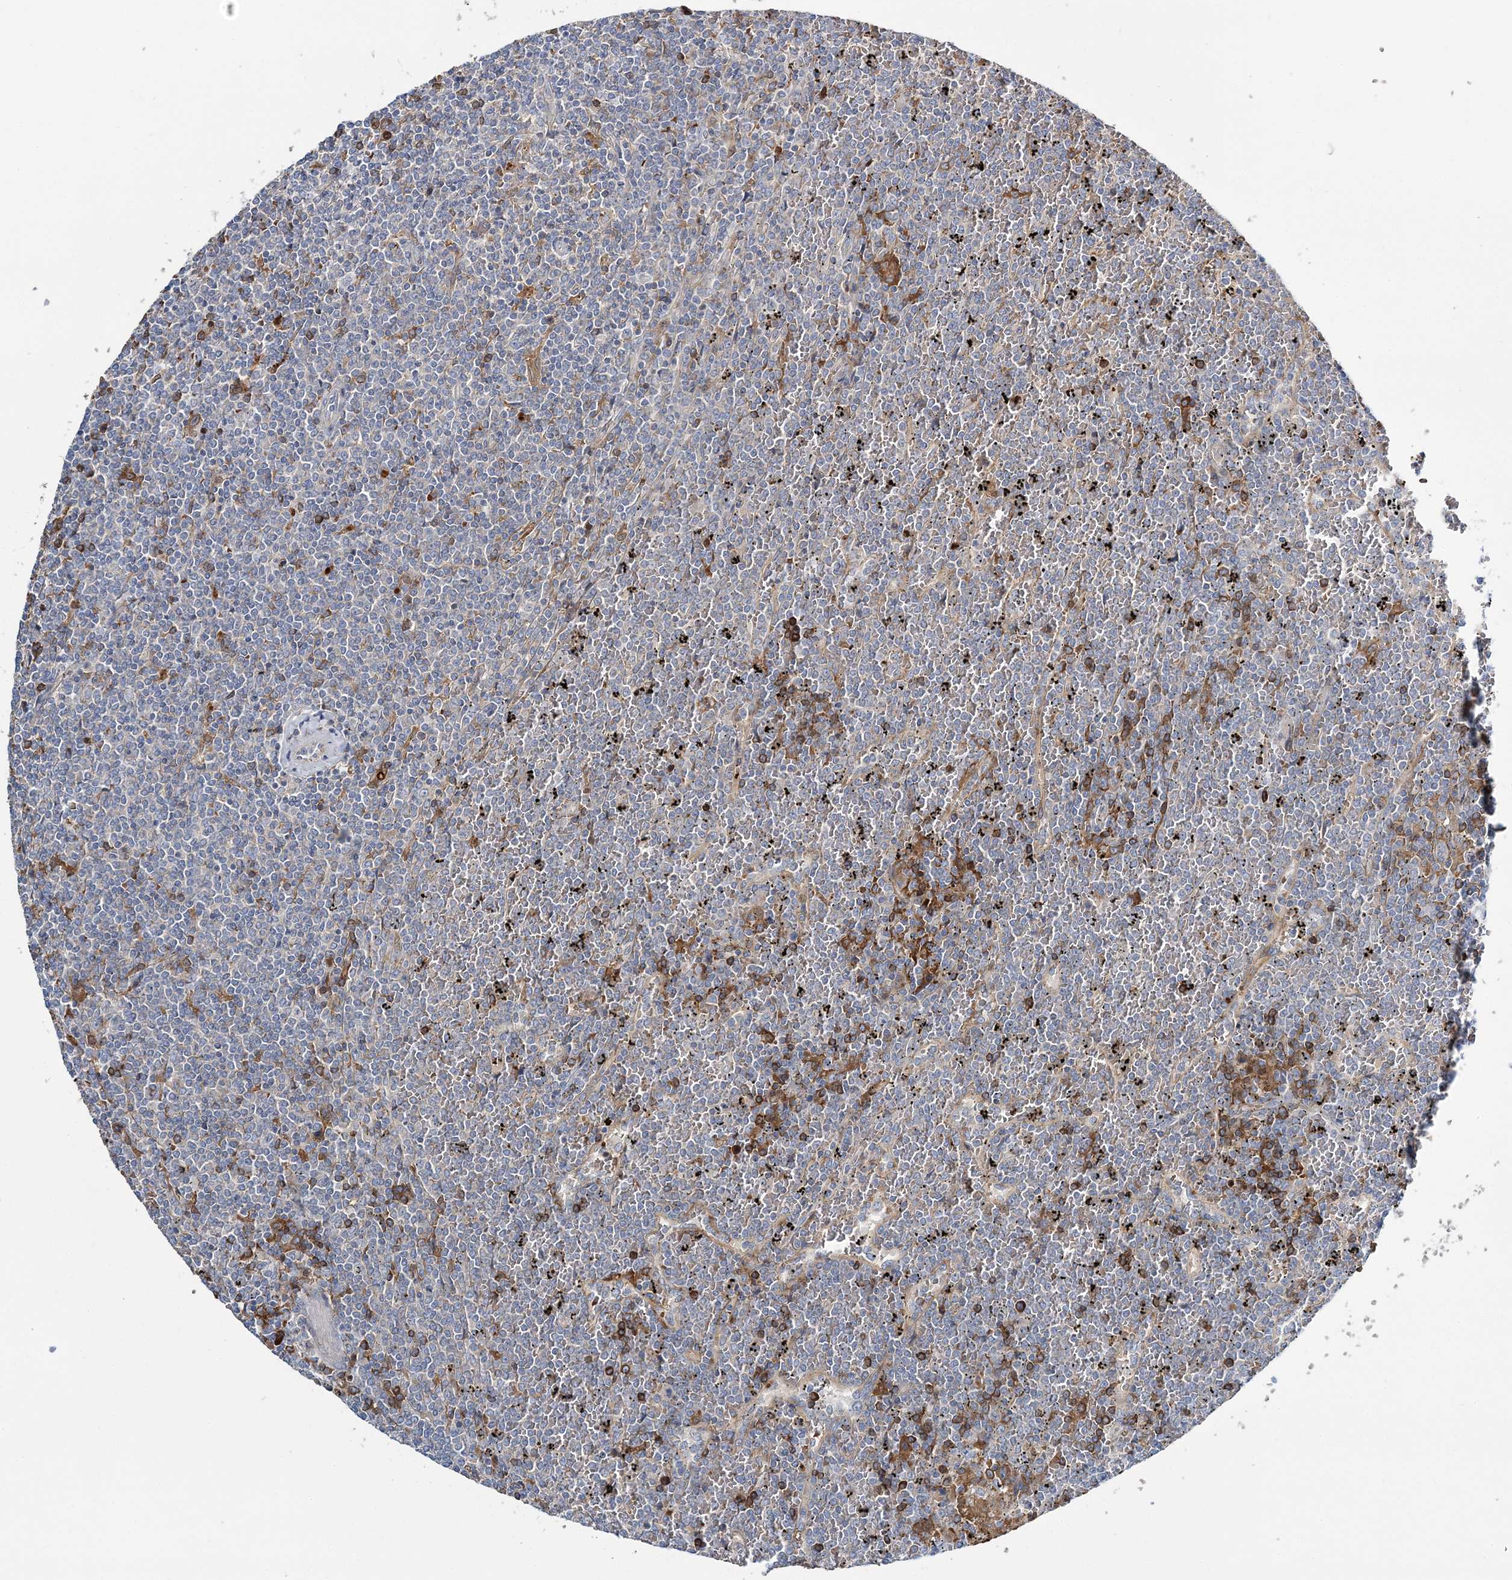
{"staining": {"intensity": "negative", "quantity": "none", "location": "none"}, "tissue": "lymphoma", "cell_type": "Tumor cells", "image_type": "cancer", "snomed": [{"axis": "morphology", "description": "Malignant lymphoma, non-Hodgkin's type, Low grade"}, {"axis": "topography", "description": "Spleen"}], "caption": "IHC of human malignant lymphoma, non-Hodgkin's type (low-grade) shows no positivity in tumor cells. (DAB (3,3'-diaminobenzidine) immunohistochemistry with hematoxylin counter stain).", "gene": "ATP11B", "patient": {"sex": "female", "age": 19}}